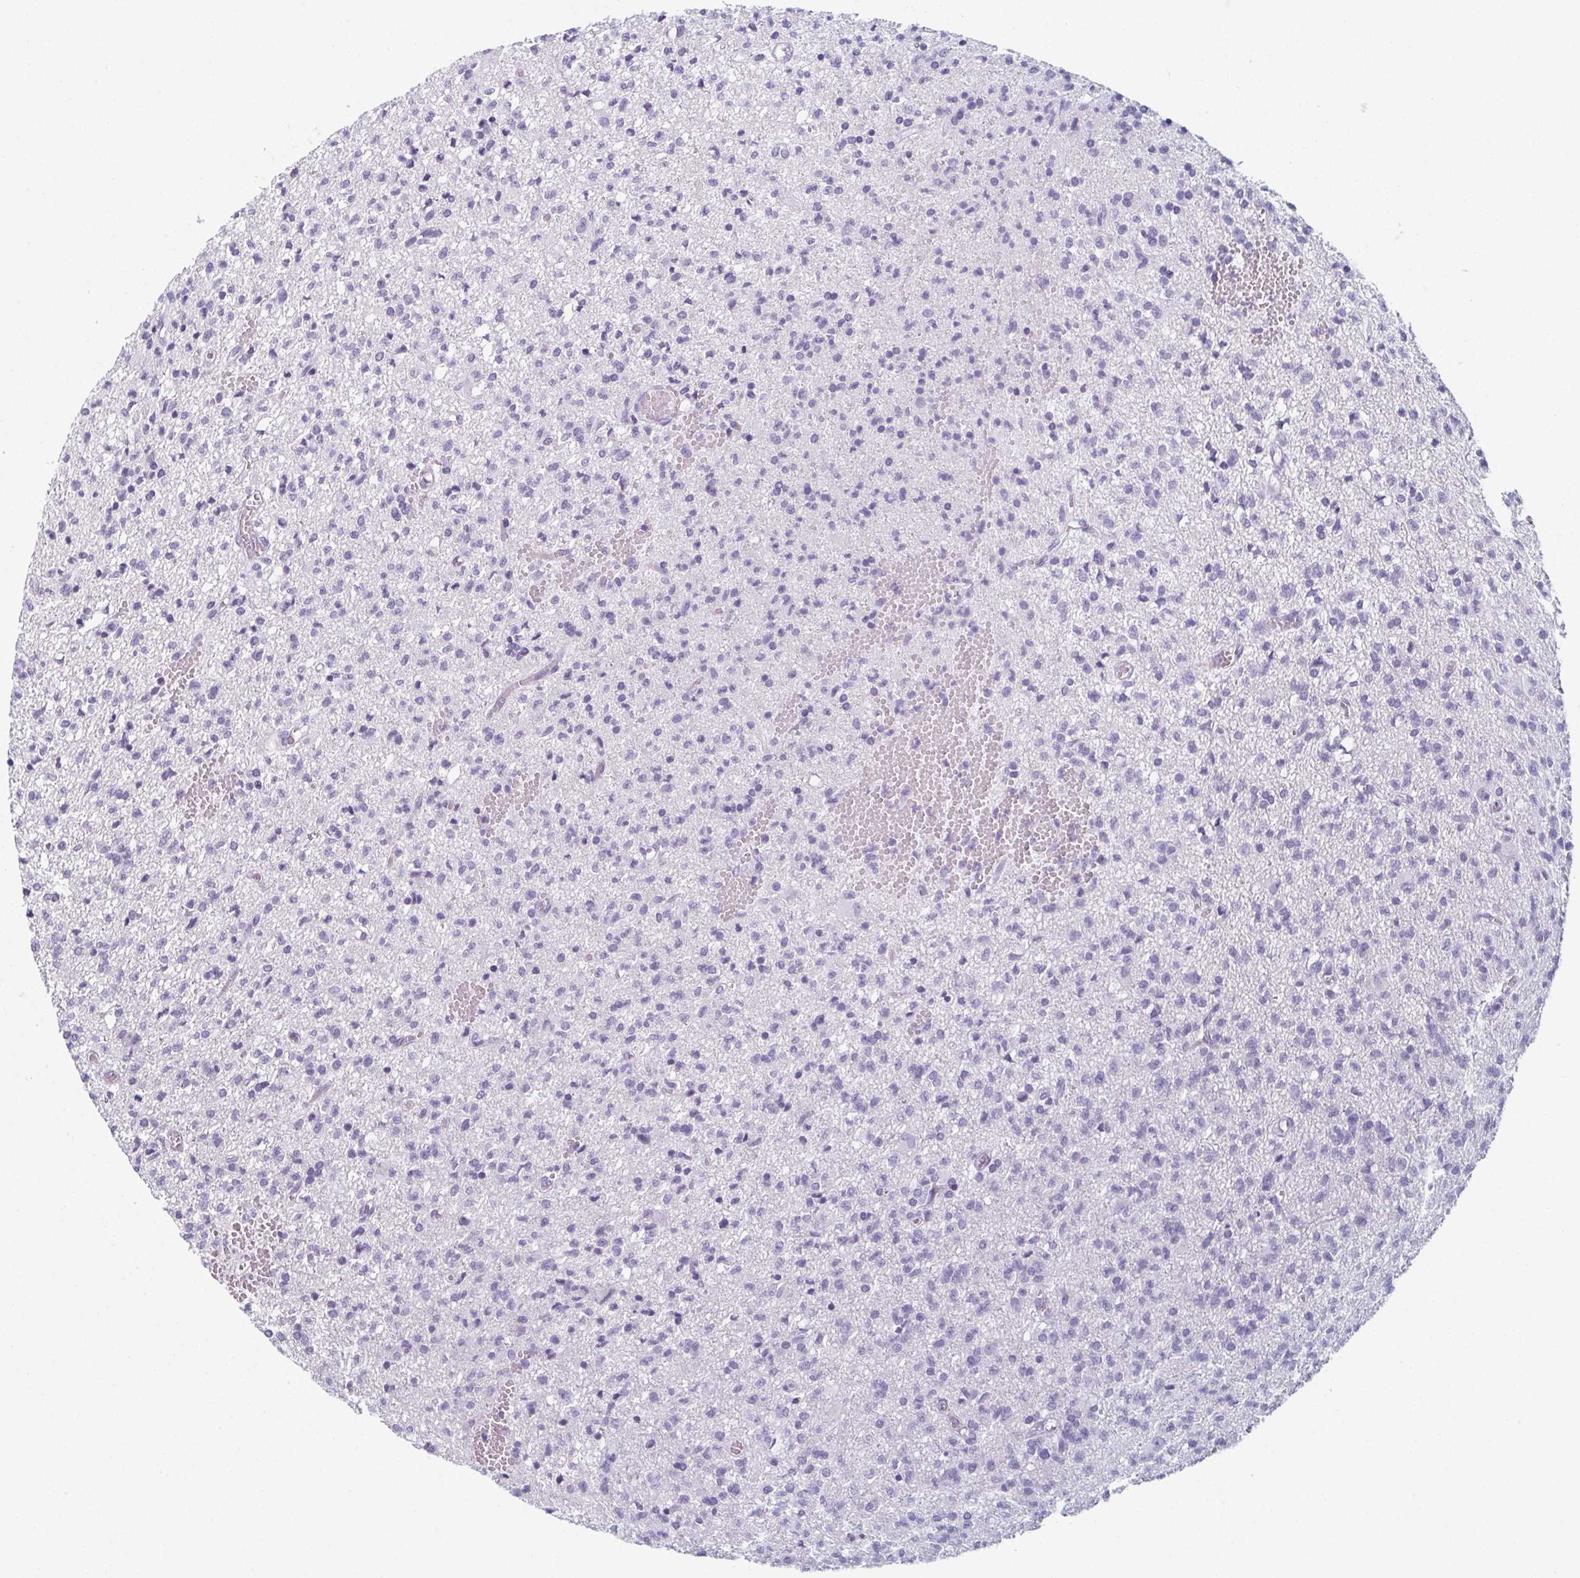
{"staining": {"intensity": "negative", "quantity": "none", "location": "none"}, "tissue": "glioma", "cell_type": "Tumor cells", "image_type": "cancer", "snomed": [{"axis": "morphology", "description": "Glioma, malignant, Low grade"}, {"axis": "topography", "description": "Brain"}], "caption": "Immunohistochemistry histopathology image of neoplastic tissue: human glioma stained with DAB demonstrates no significant protein staining in tumor cells.", "gene": "ENKUR", "patient": {"sex": "male", "age": 64}}